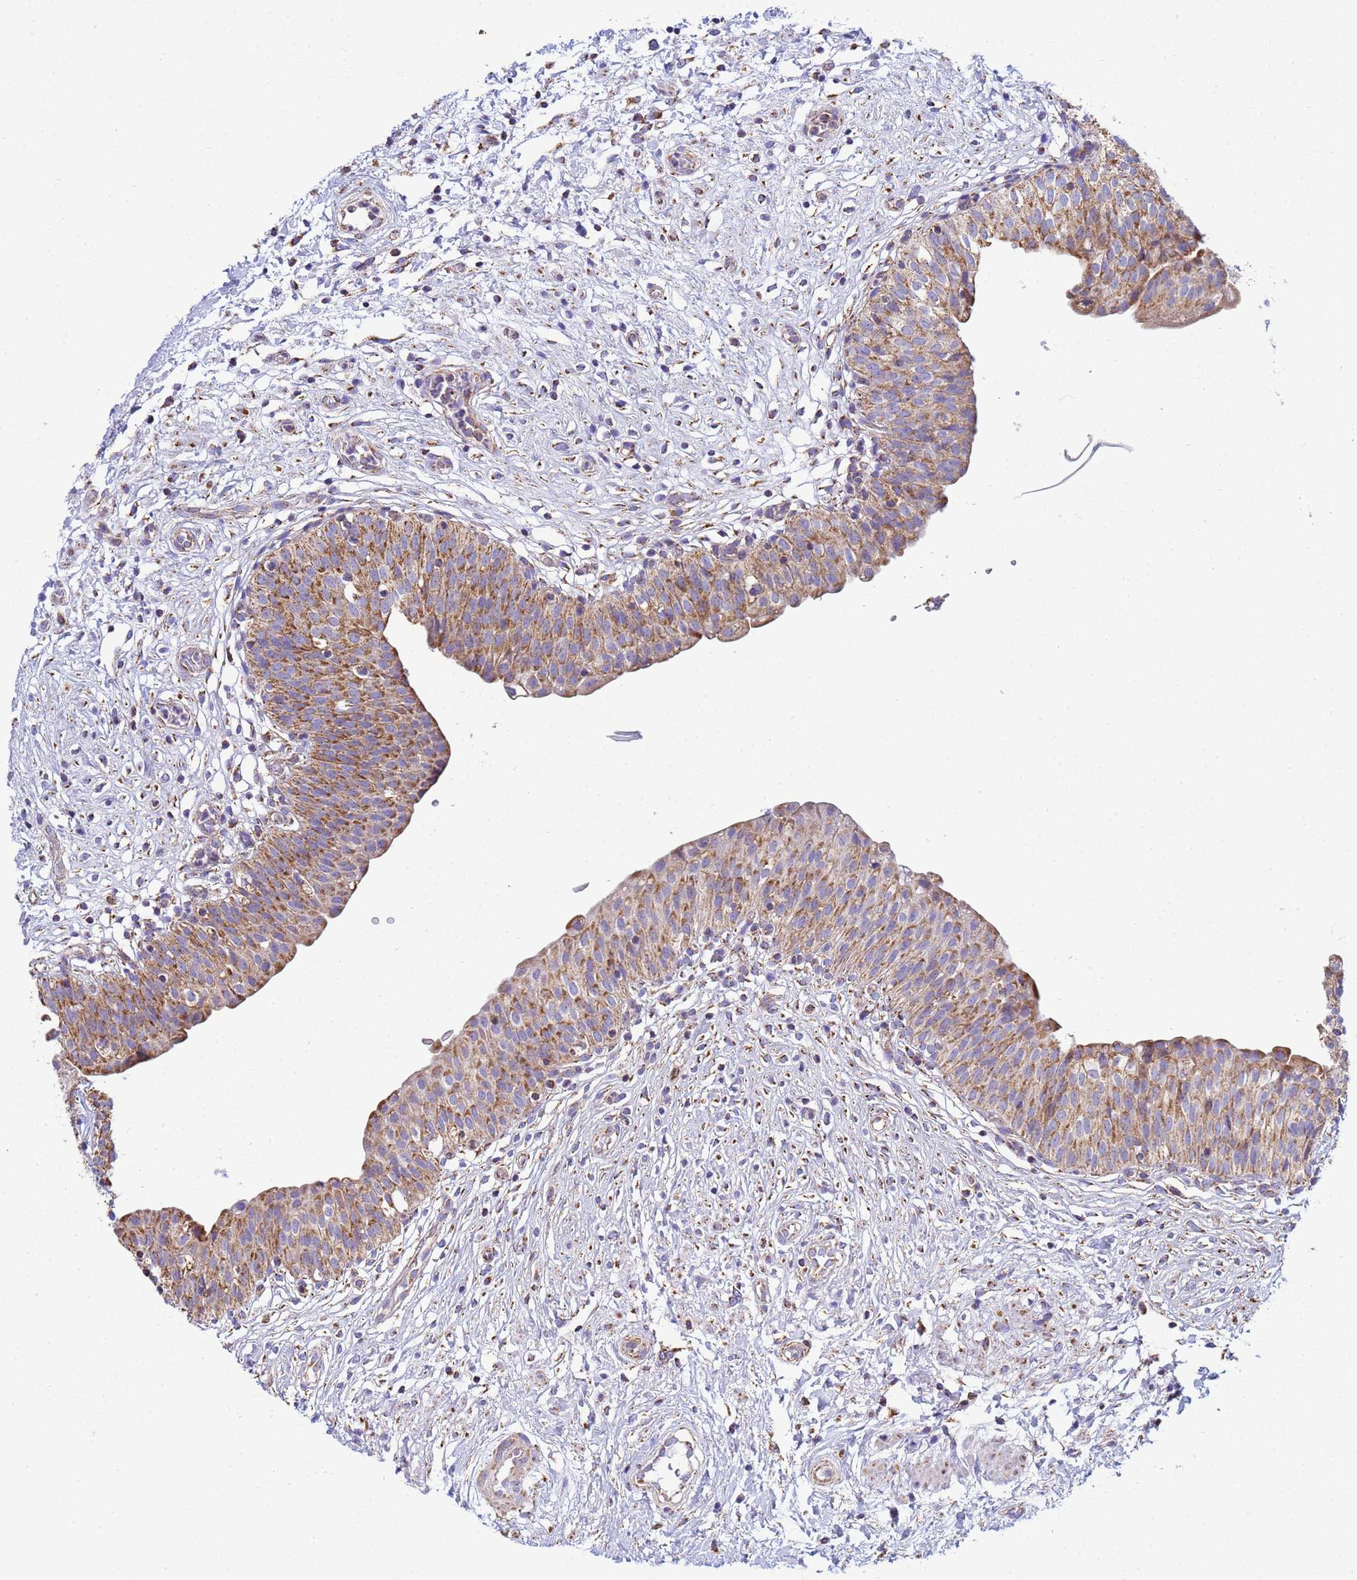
{"staining": {"intensity": "strong", "quantity": ">75%", "location": "cytoplasmic/membranous"}, "tissue": "urinary bladder", "cell_type": "Urothelial cells", "image_type": "normal", "snomed": [{"axis": "morphology", "description": "Normal tissue, NOS"}, {"axis": "topography", "description": "Urinary bladder"}], "caption": "Benign urinary bladder was stained to show a protein in brown. There is high levels of strong cytoplasmic/membranous expression in approximately >75% of urothelial cells. The staining is performed using DAB (3,3'-diaminobenzidine) brown chromogen to label protein expression. The nuclei are counter-stained blue using hematoxylin.", "gene": "COQ4", "patient": {"sex": "male", "age": 55}}